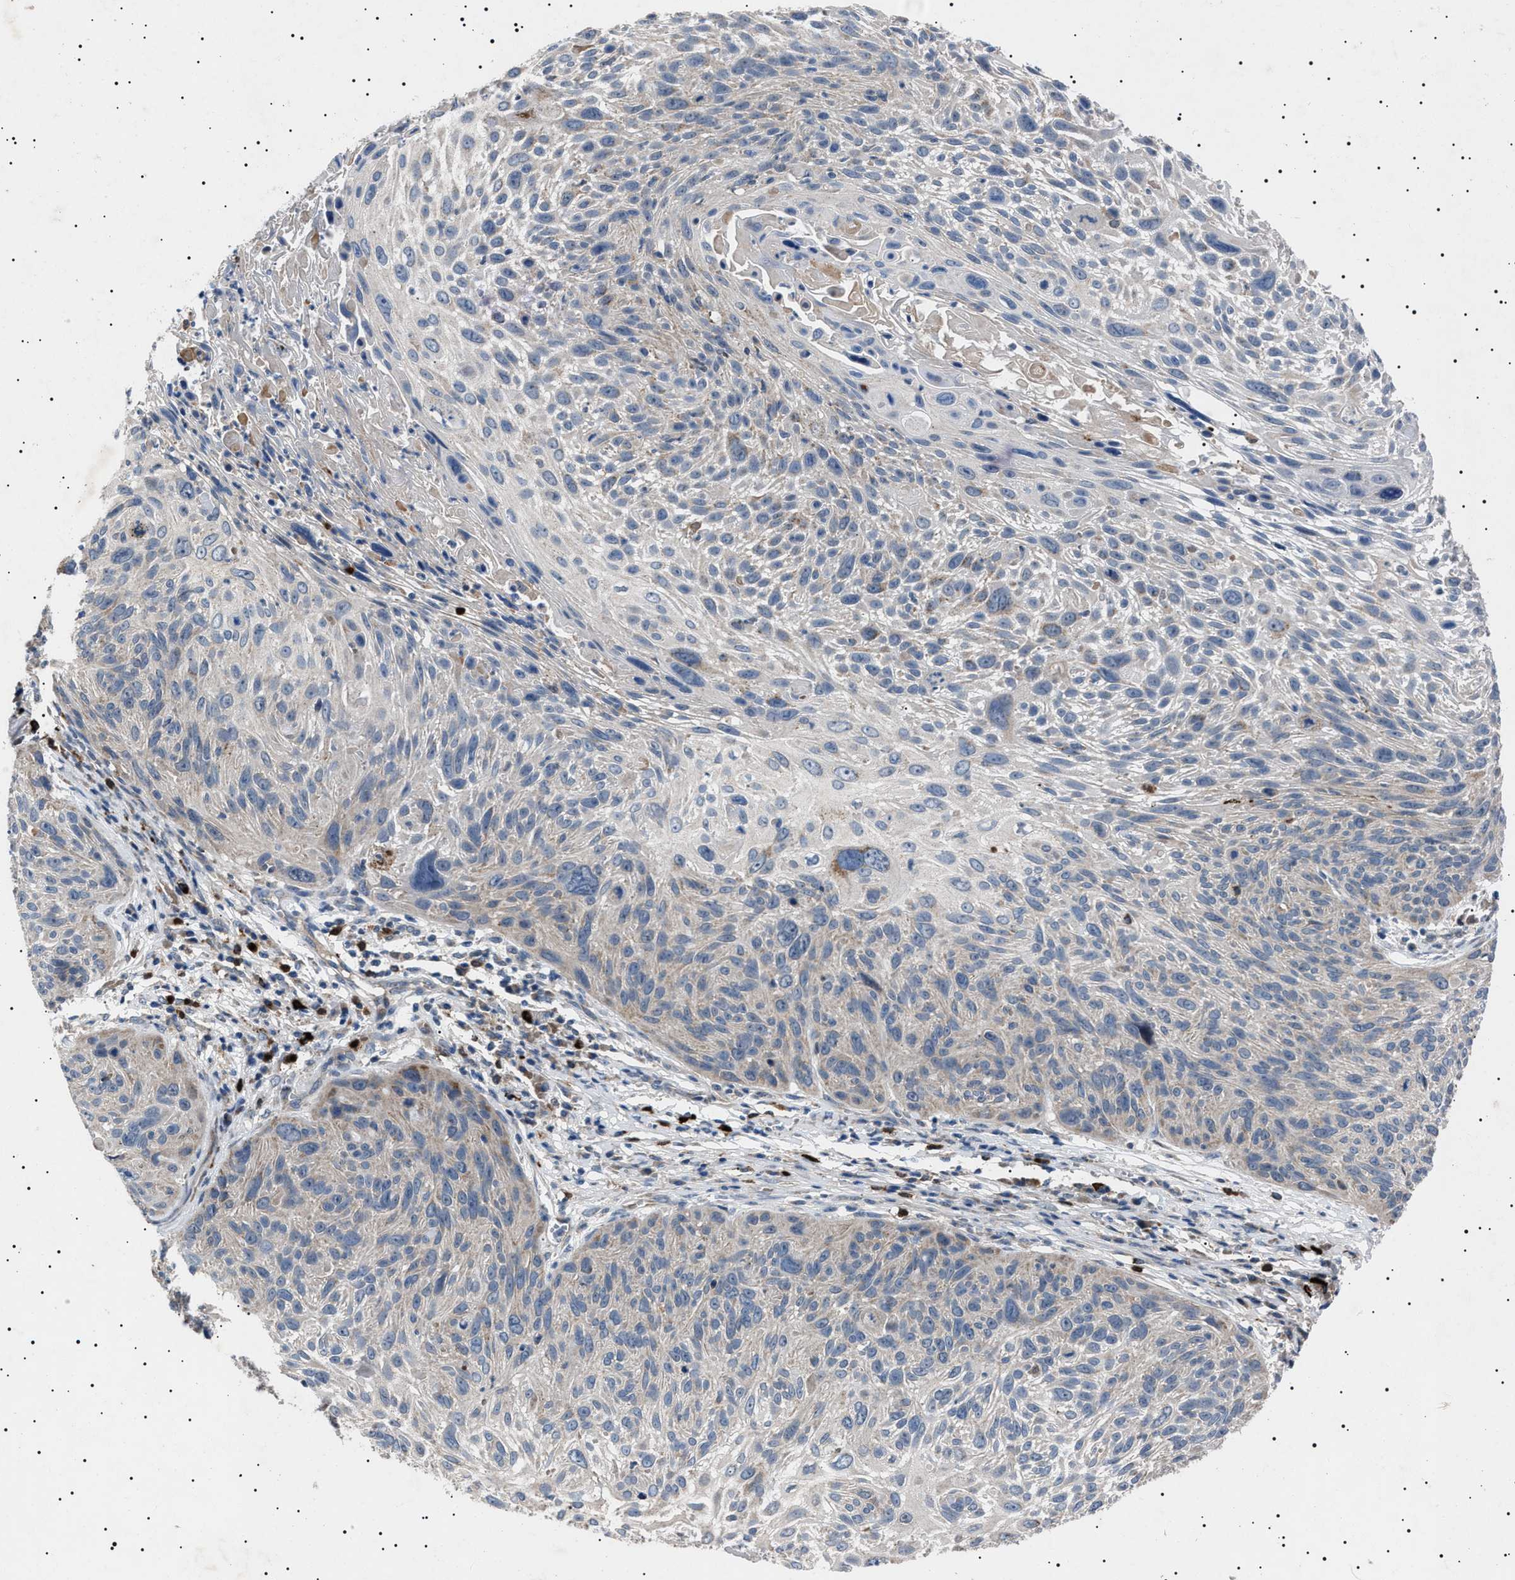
{"staining": {"intensity": "negative", "quantity": "none", "location": "none"}, "tissue": "cervical cancer", "cell_type": "Tumor cells", "image_type": "cancer", "snomed": [{"axis": "morphology", "description": "Squamous cell carcinoma, NOS"}, {"axis": "topography", "description": "Cervix"}], "caption": "Immunohistochemical staining of human squamous cell carcinoma (cervical) exhibits no significant positivity in tumor cells.", "gene": "PTRH1", "patient": {"sex": "female", "age": 51}}